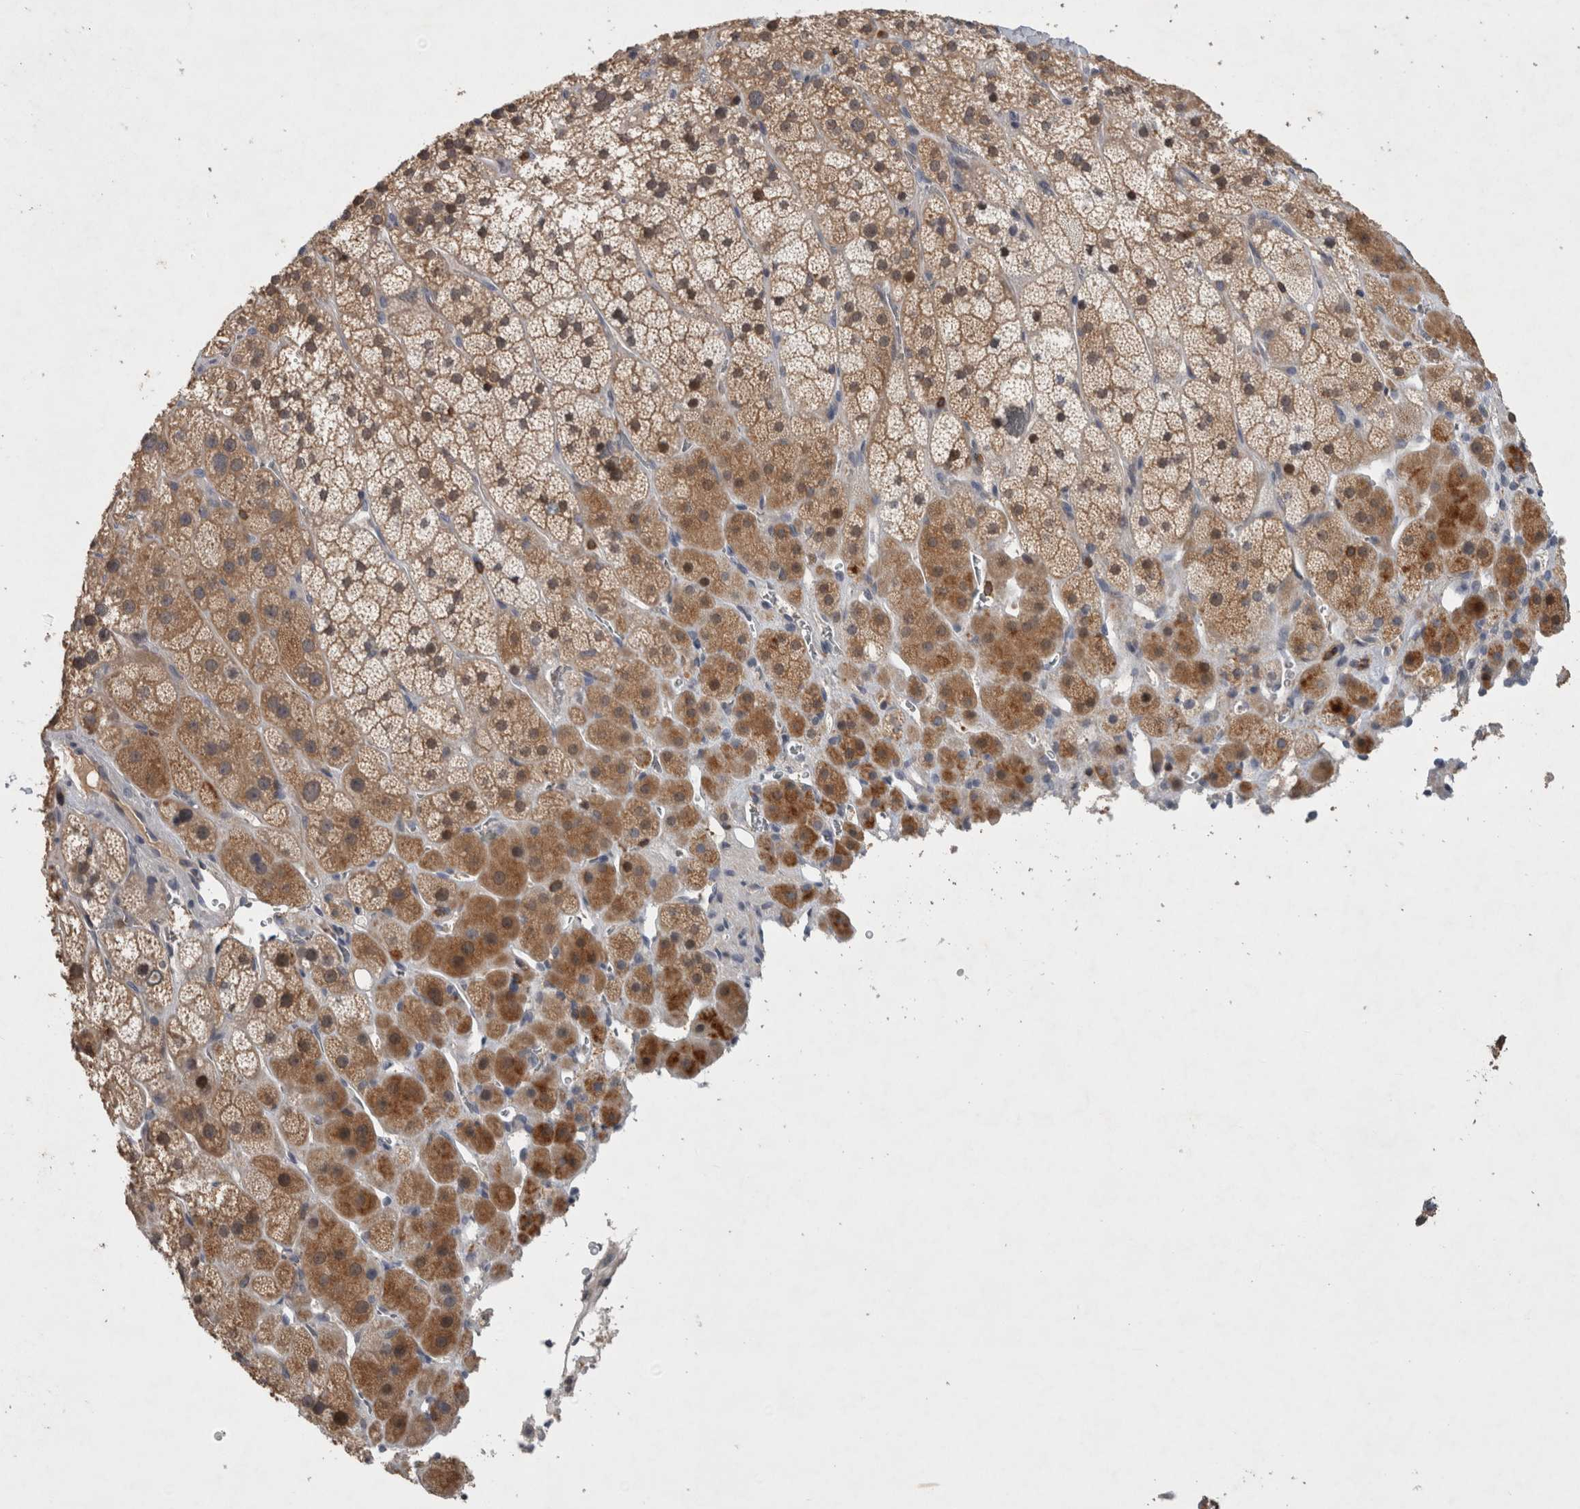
{"staining": {"intensity": "moderate", "quantity": "25%-75%", "location": "cytoplasmic/membranous"}, "tissue": "adrenal gland", "cell_type": "Glandular cells", "image_type": "normal", "snomed": [{"axis": "morphology", "description": "Normal tissue, NOS"}, {"axis": "topography", "description": "Adrenal gland"}], "caption": "Unremarkable adrenal gland was stained to show a protein in brown. There is medium levels of moderate cytoplasmic/membranous positivity in approximately 25%-75% of glandular cells. (DAB (3,3'-diaminobenzidine) = brown stain, brightfield microscopy at high magnification).", "gene": "GFRA2", "patient": {"sex": "male", "age": 57}}